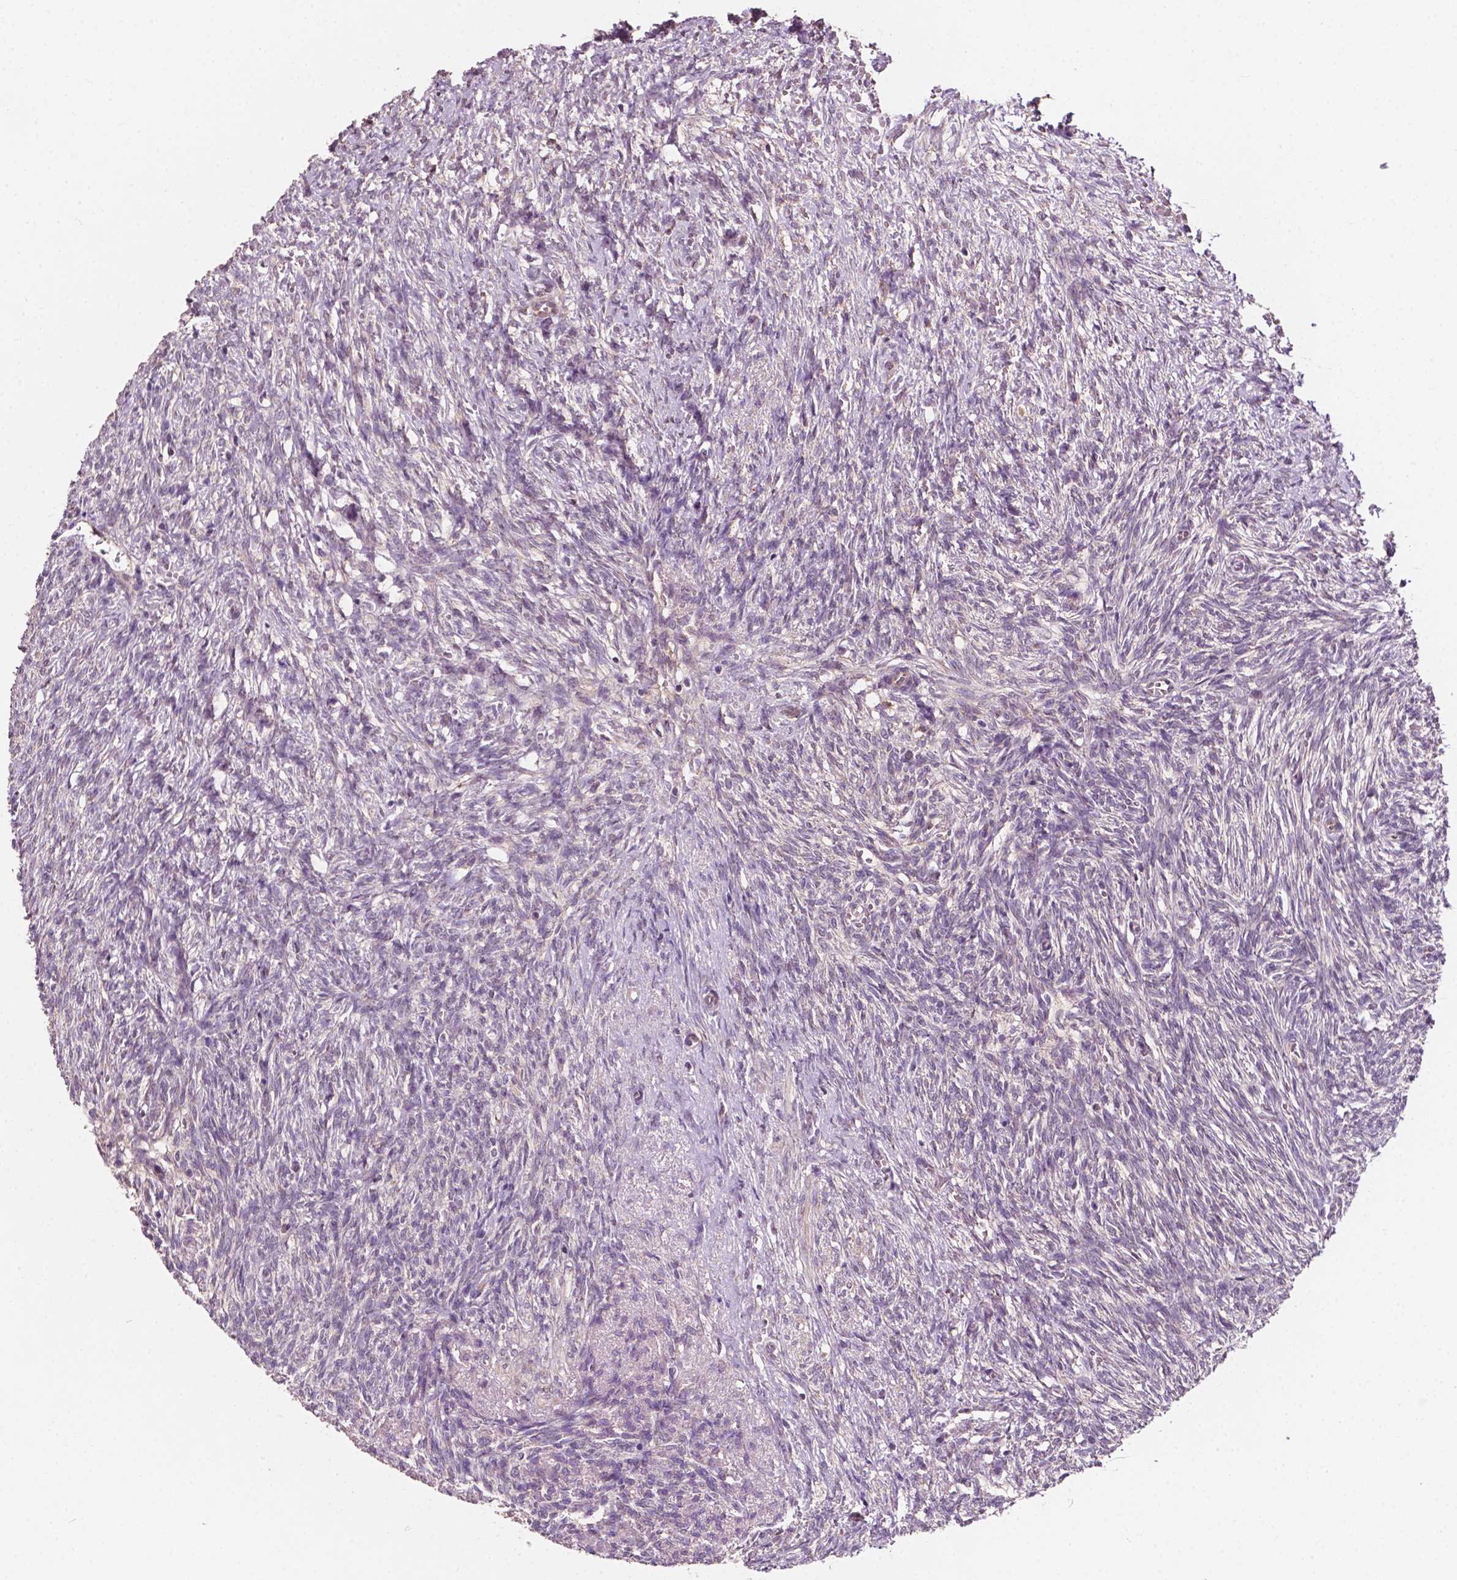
{"staining": {"intensity": "weak", "quantity": ">75%", "location": "cytoplasmic/membranous"}, "tissue": "ovary", "cell_type": "Follicle cells", "image_type": "normal", "snomed": [{"axis": "morphology", "description": "Normal tissue, NOS"}, {"axis": "topography", "description": "Ovary"}], "caption": "This micrograph displays immunohistochemistry (IHC) staining of normal ovary, with low weak cytoplasmic/membranous positivity in about >75% of follicle cells.", "gene": "EBAG9", "patient": {"sex": "female", "age": 46}}